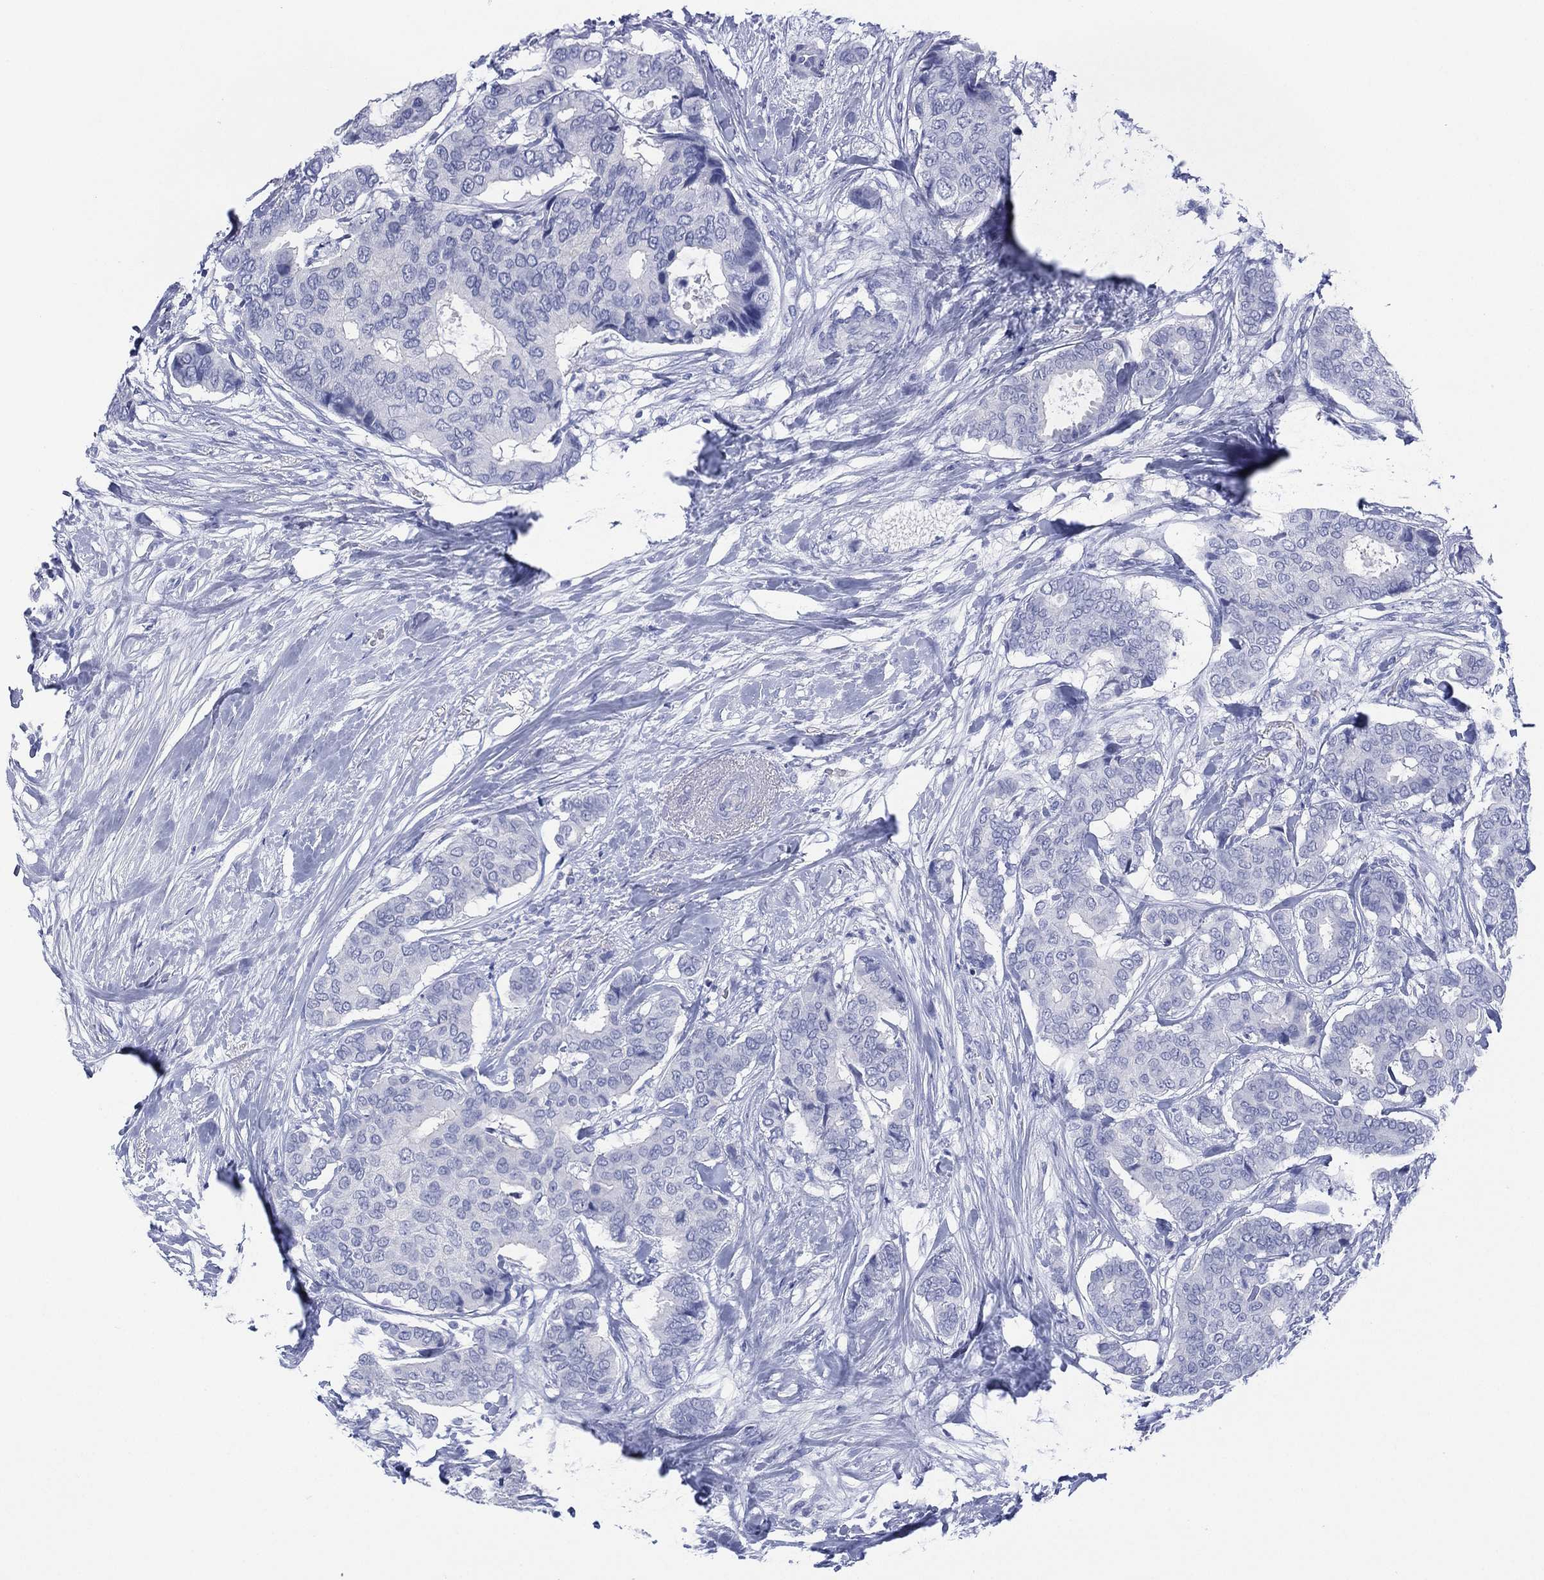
{"staining": {"intensity": "negative", "quantity": "none", "location": "none"}, "tissue": "breast cancer", "cell_type": "Tumor cells", "image_type": "cancer", "snomed": [{"axis": "morphology", "description": "Duct carcinoma"}, {"axis": "topography", "description": "Breast"}], "caption": "Breast cancer (intraductal carcinoma) was stained to show a protein in brown. There is no significant positivity in tumor cells.", "gene": "DSG1", "patient": {"sex": "female", "age": 75}}